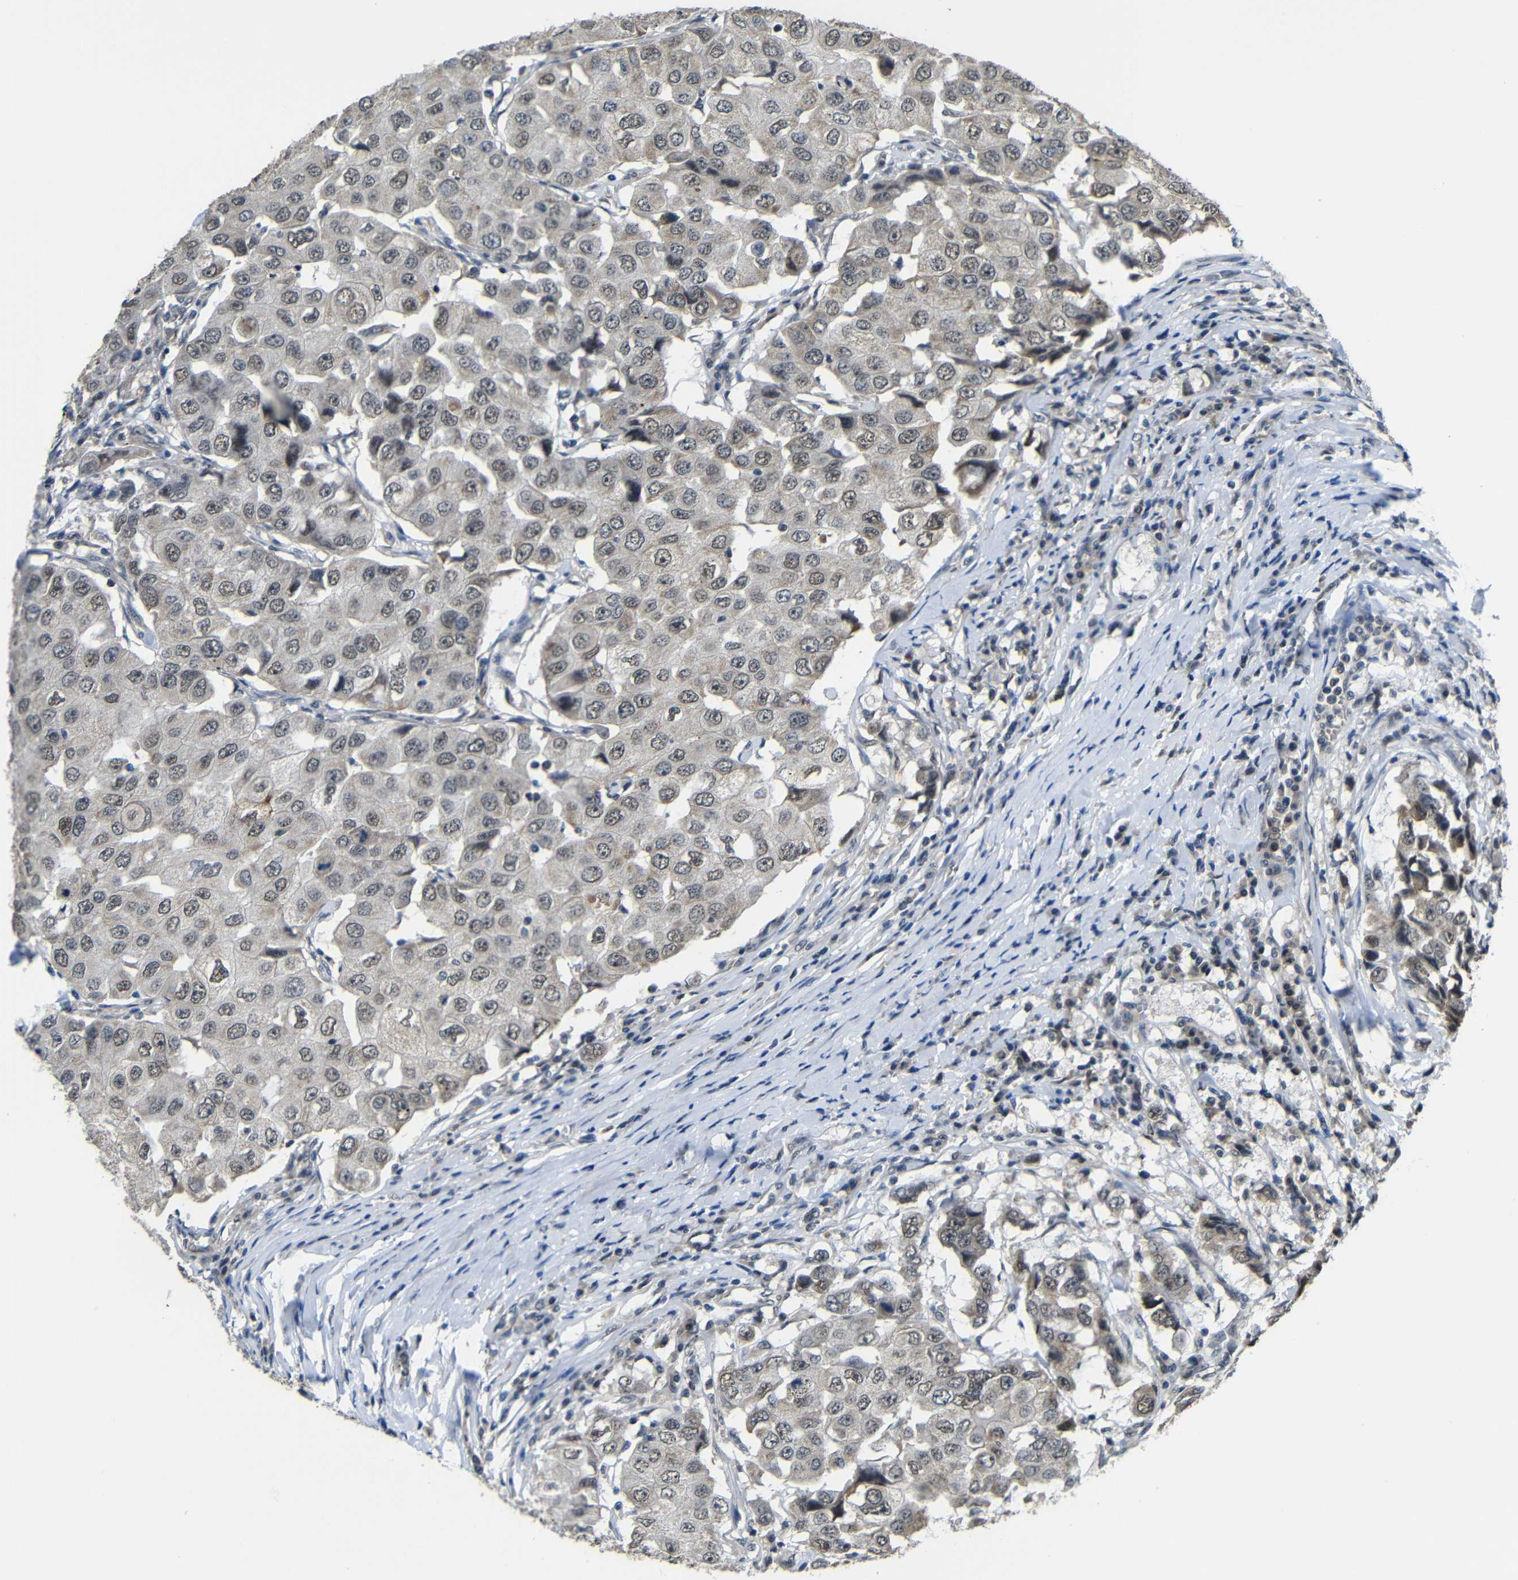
{"staining": {"intensity": "moderate", "quantity": "<25%", "location": "cytoplasmic/membranous"}, "tissue": "breast cancer", "cell_type": "Tumor cells", "image_type": "cancer", "snomed": [{"axis": "morphology", "description": "Duct carcinoma"}, {"axis": "topography", "description": "Breast"}], "caption": "An image showing moderate cytoplasmic/membranous expression in about <25% of tumor cells in breast cancer (intraductal carcinoma), as visualized by brown immunohistochemical staining.", "gene": "FAM172A", "patient": {"sex": "female", "age": 27}}